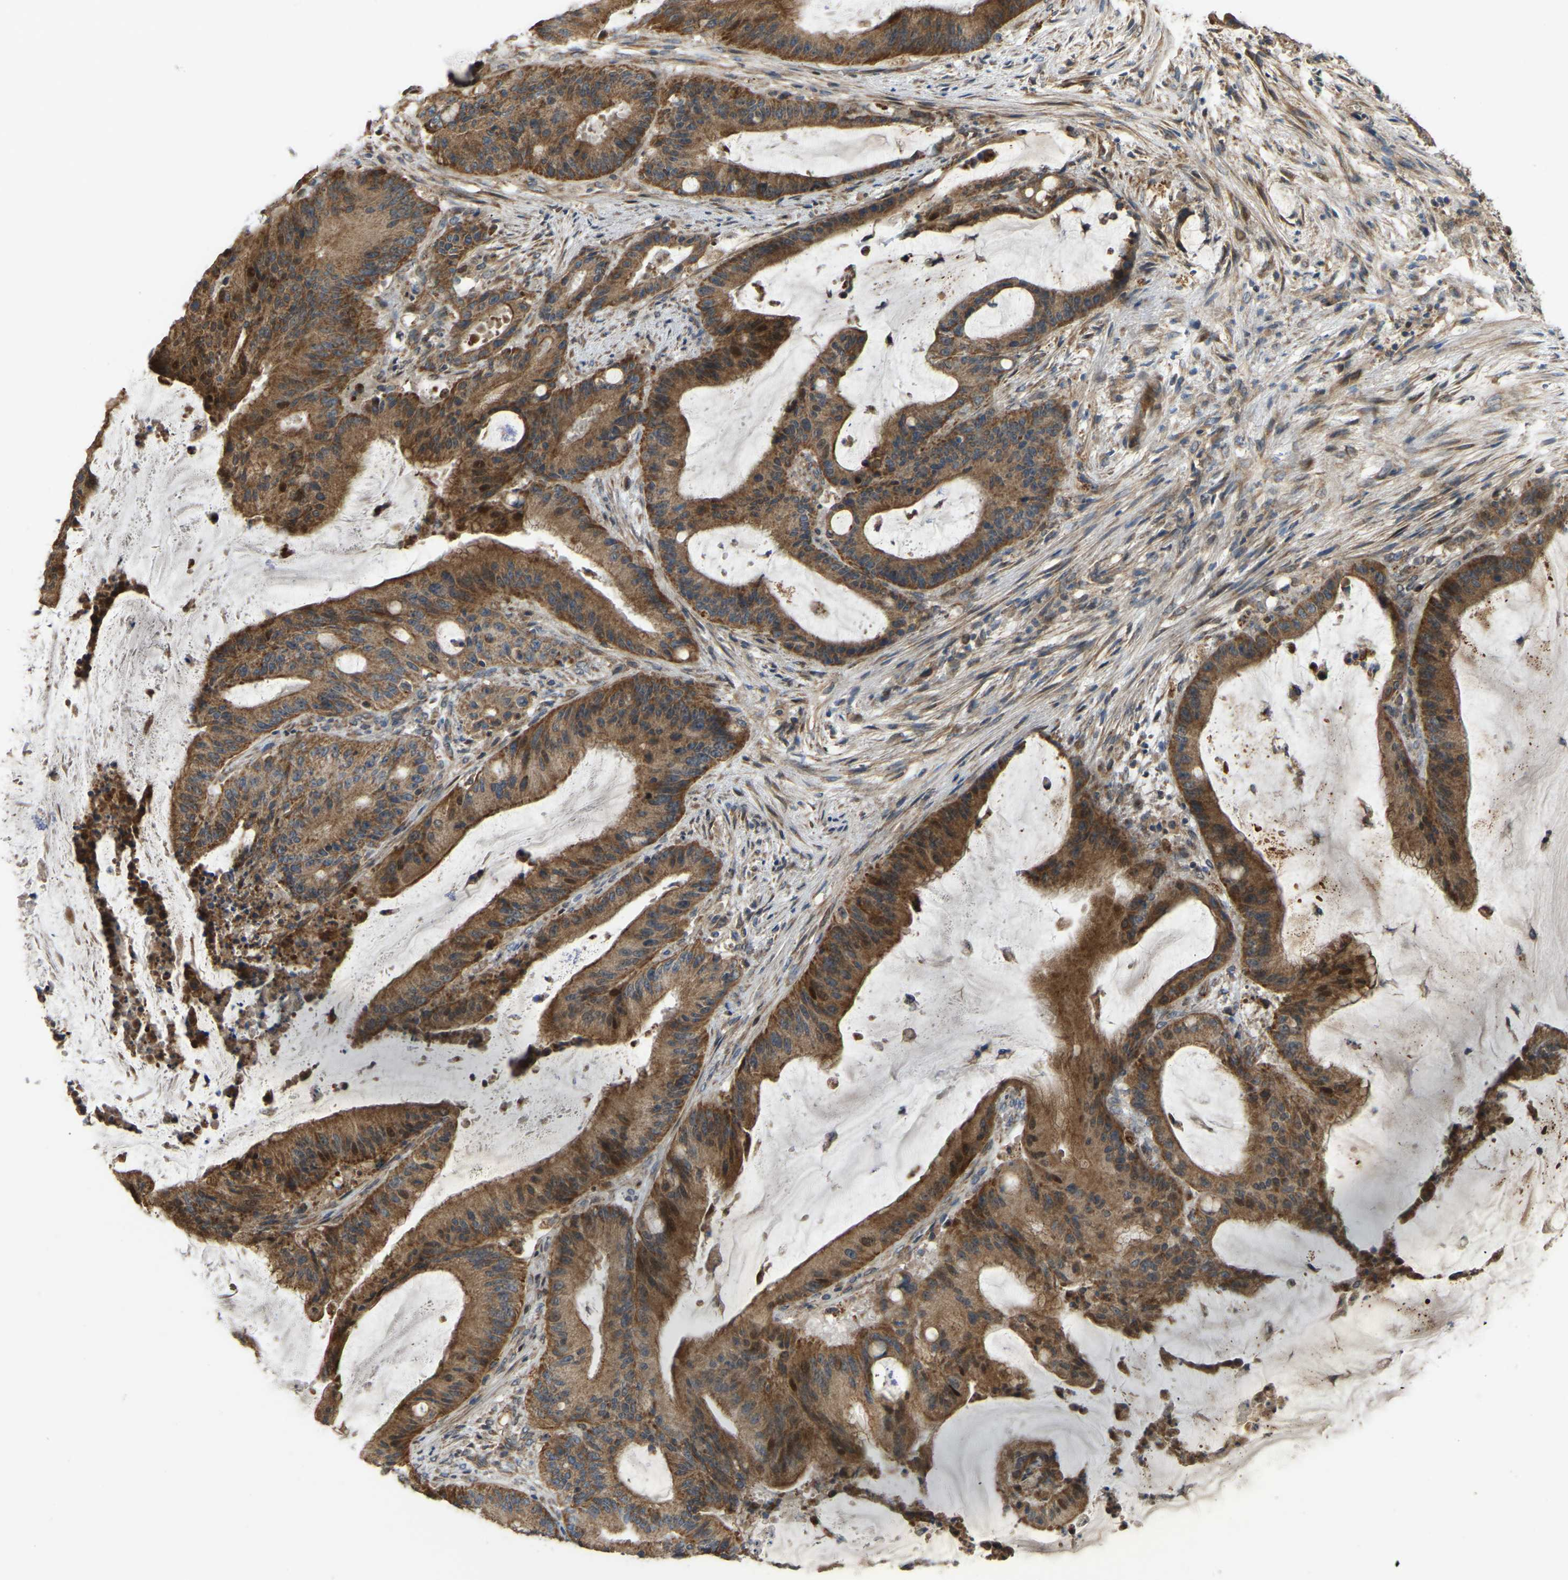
{"staining": {"intensity": "moderate", "quantity": ">75%", "location": "cytoplasmic/membranous,nuclear"}, "tissue": "liver cancer", "cell_type": "Tumor cells", "image_type": "cancer", "snomed": [{"axis": "morphology", "description": "Normal tissue, NOS"}, {"axis": "morphology", "description": "Cholangiocarcinoma"}, {"axis": "topography", "description": "Liver"}, {"axis": "topography", "description": "Peripheral nerve tissue"}], "caption": "Moderate cytoplasmic/membranous and nuclear positivity for a protein is appreciated in approximately >75% of tumor cells of liver cancer (cholangiocarcinoma) using IHC.", "gene": "C21orf91", "patient": {"sex": "female", "age": 73}}